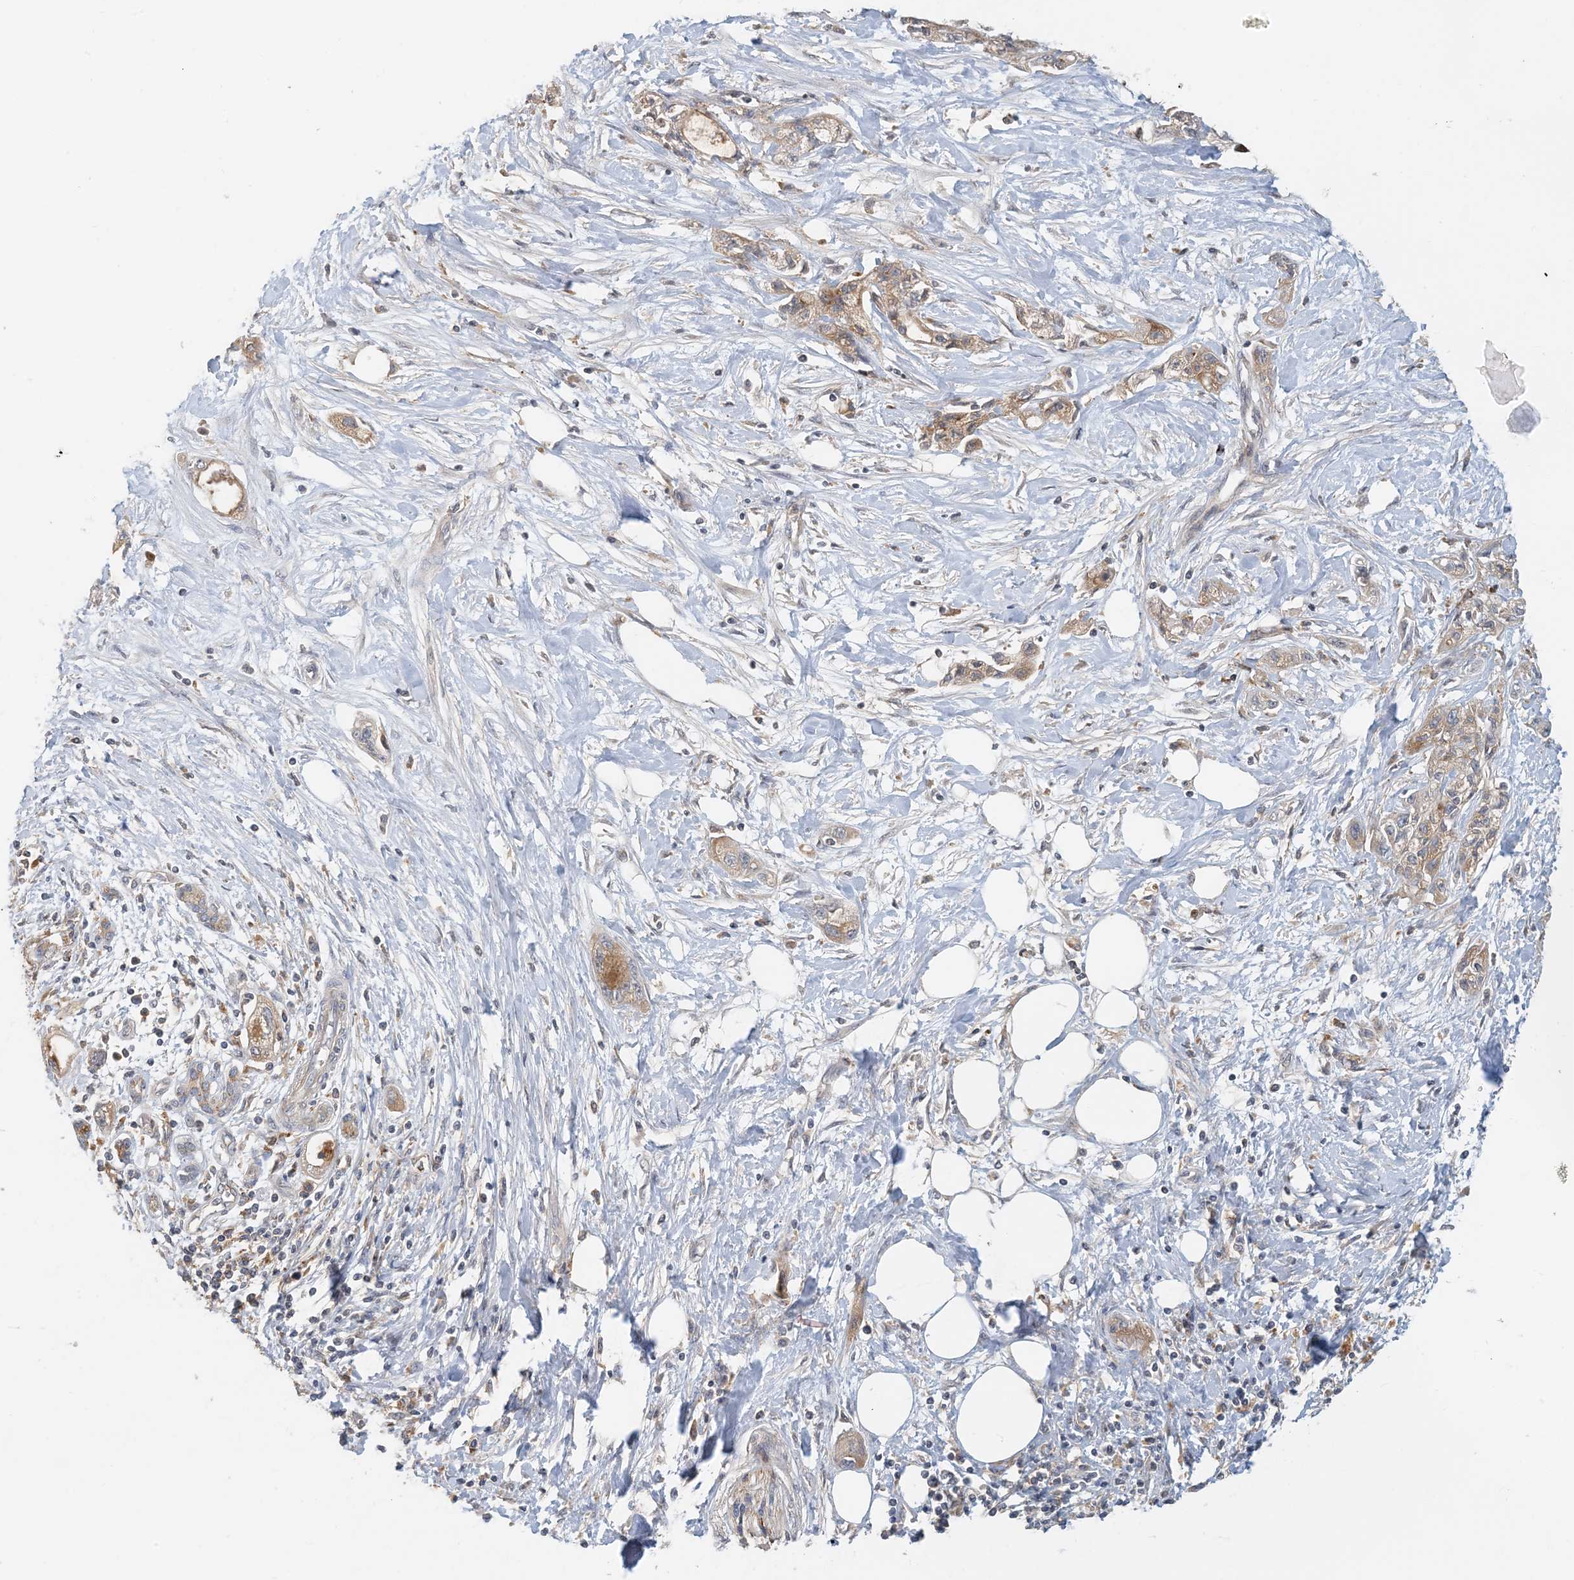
{"staining": {"intensity": "moderate", "quantity": ">75%", "location": "cytoplasmic/membranous"}, "tissue": "pancreatic cancer", "cell_type": "Tumor cells", "image_type": "cancer", "snomed": [{"axis": "morphology", "description": "Adenocarcinoma, NOS"}, {"axis": "topography", "description": "Pancreas"}], "caption": "The image displays staining of pancreatic adenocarcinoma, revealing moderate cytoplasmic/membranous protein positivity (brown color) within tumor cells.", "gene": "SPPL2A", "patient": {"sex": "male", "age": 70}}